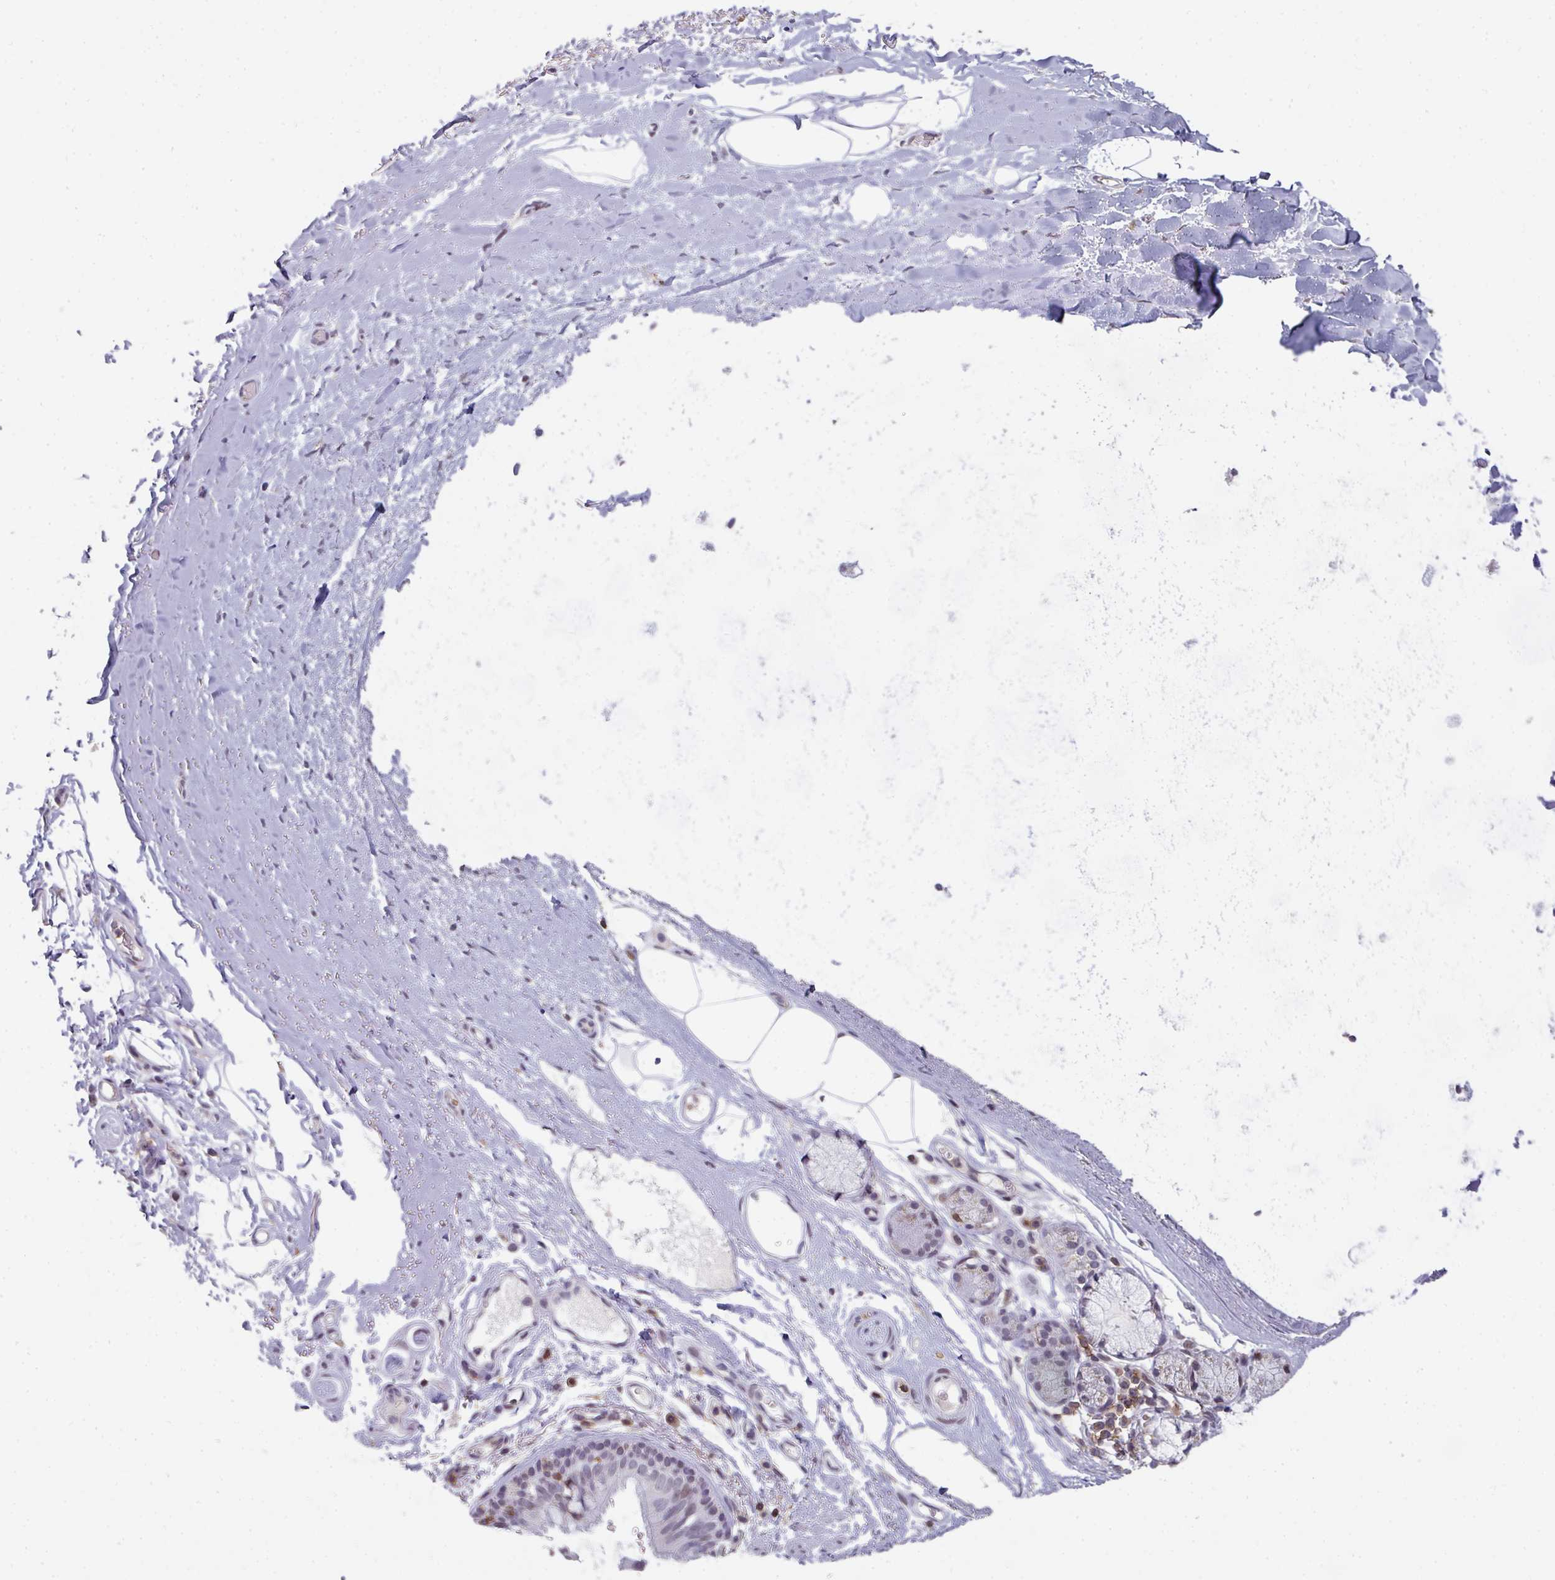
{"staining": {"intensity": "negative", "quantity": "none", "location": "none"}, "tissue": "adipose tissue", "cell_type": "Adipocytes", "image_type": "normal", "snomed": [{"axis": "morphology", "description": "Normal tissue, NOS"}, {"axis": "topography", "description": "Cartilage tissue"}, {"axis": "topography", "description": "Bronchus"}], "caption": "Immunohistochemical staining of benign human adipose tissue reveals no significant staining in adipocytes.", "gene": "RASAL3", "patient": {"sex": "female", "age": 72}}